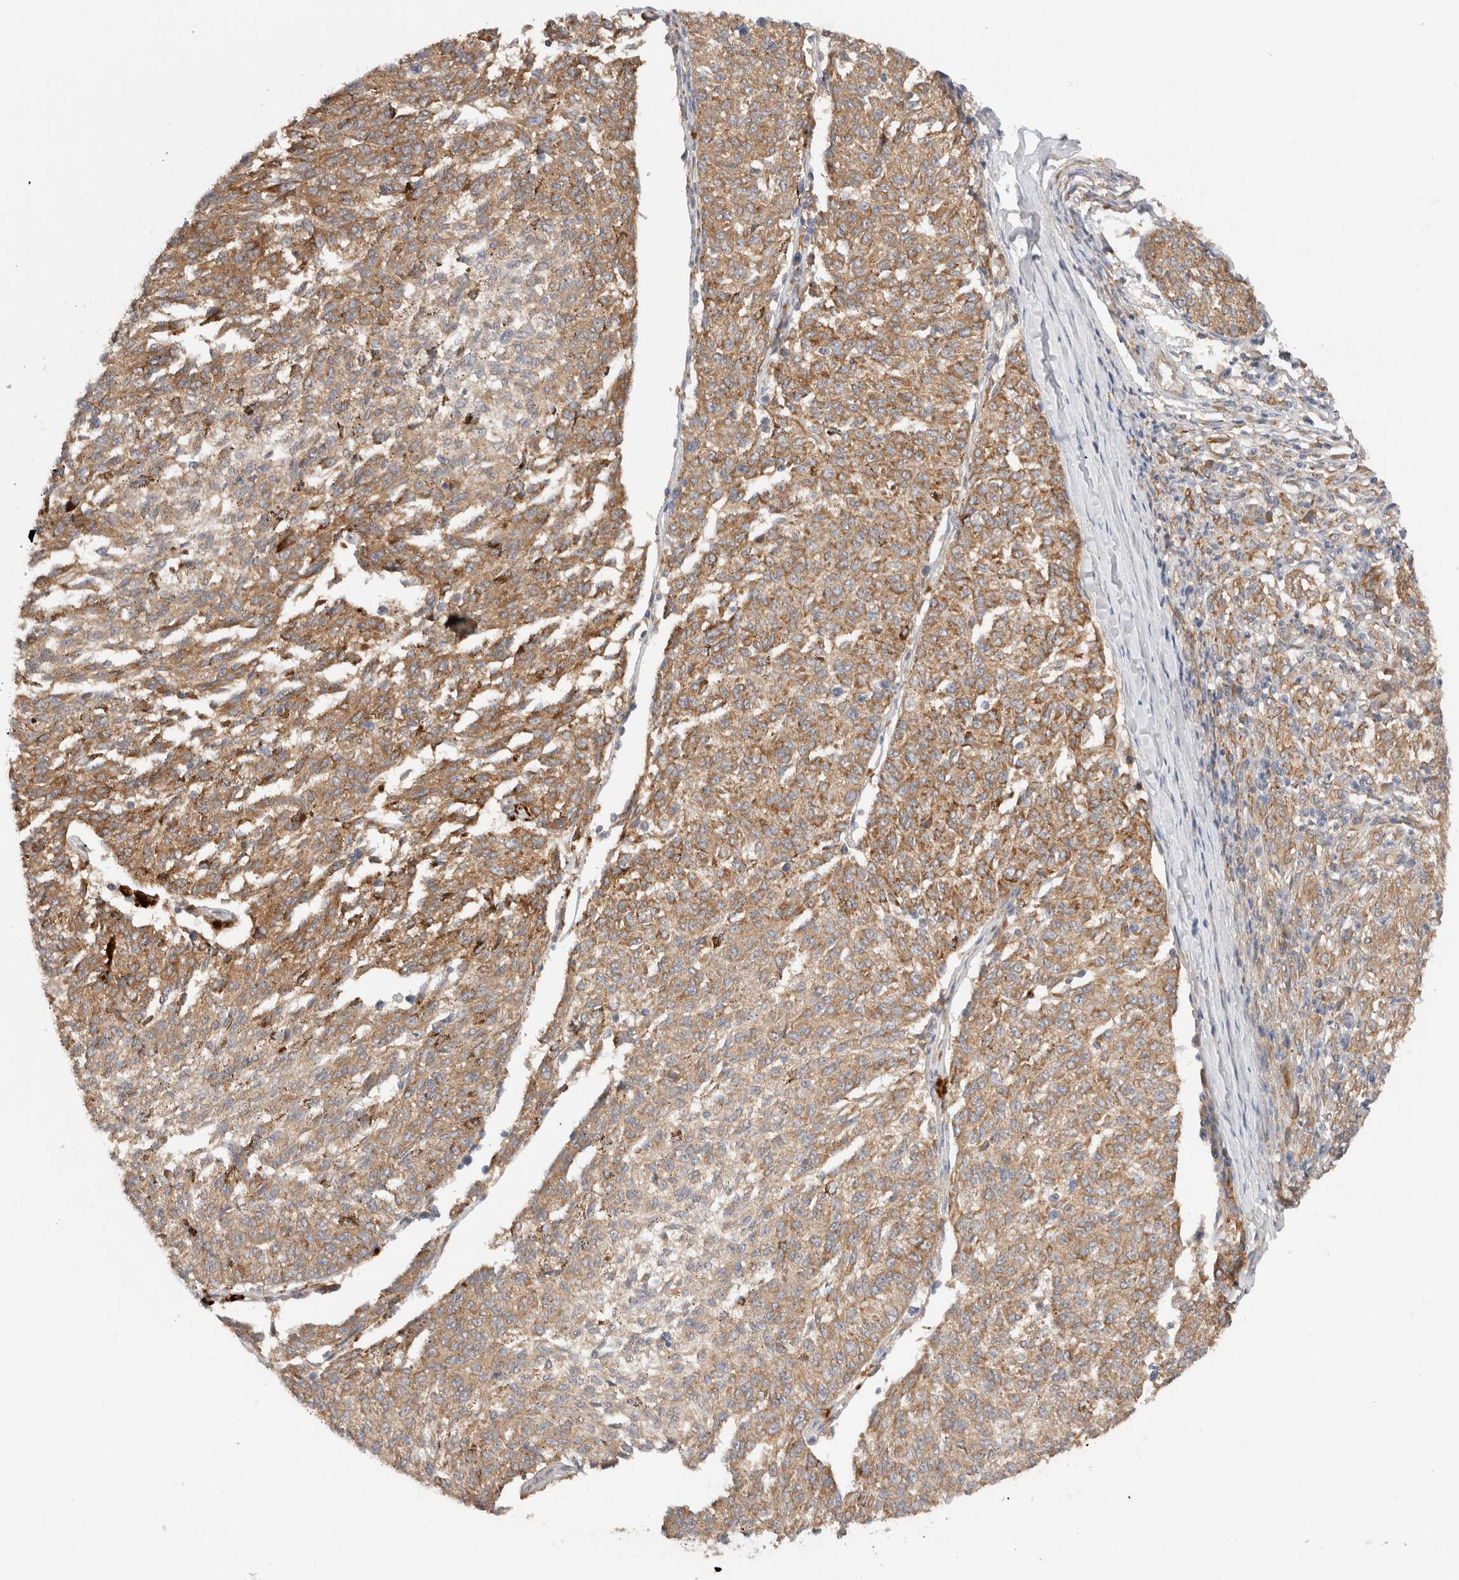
{"staining": {"intensity": "moderate", "quantity": ">75%", "location": "cytoplasmic/membranous"}, "tissue": "melanoma", "cell_type": "Tumor cells", "image_type": "cancer", "snomed": [{"axis": "morphology", "description": "Malignant melanoma, NOS"}, {"axis": "topography", "description": "Skin"}], "caption": "Immunohistochemistry photomicrograph of neoplastic tissue: melanoma stained using IHC reveals medium levels of moderate protein expression localized specifically in the cytoplasmic/membranous of tumor cells, appearing as a cytoplasmic/membranous brown color.", "gene": "SGK3", "patient": {"sex": "female", "age": 72}}